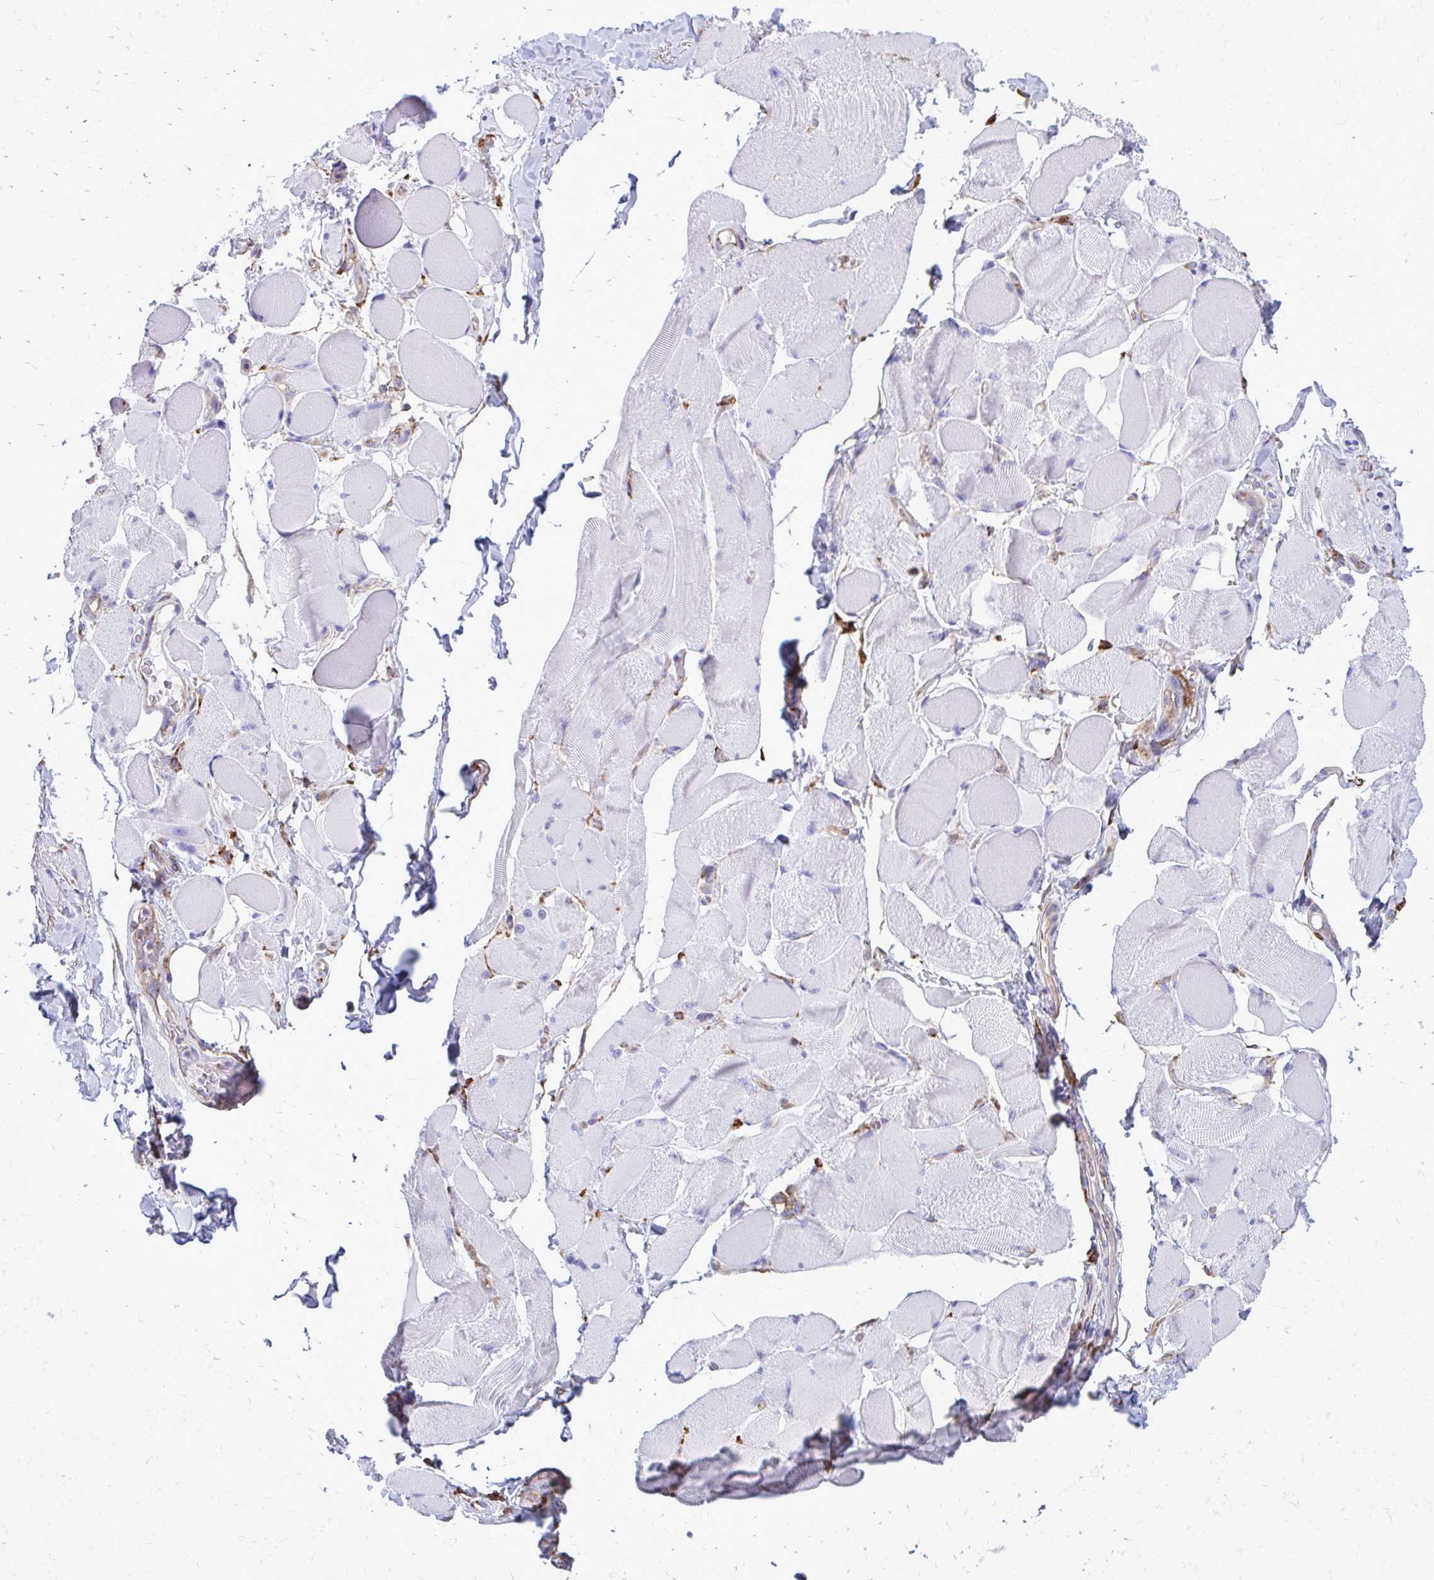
{"staining": {"intensity": "negative", "quantity": "none", "location": "none"}, "tissue": "skeletal muscle", "cell_type": "Myocytes", "image_type": "normal", "snomed": [{"axis": "morphology", "description": "Normal tissue, NOS"}, {"axis": "topography", "description": "Skeletal muscle"}, {"axis": "topography", "description": "Anal"}, {"axis": "topography", "description": "Peripheral nerve tissue"}], "caption": "An IHC image of normal skeletal muscle is shown. There is no staining in myocytes of skeletal muscle.", "gene": "CLTA", "patient": {"sex": "male", "age": 53}}